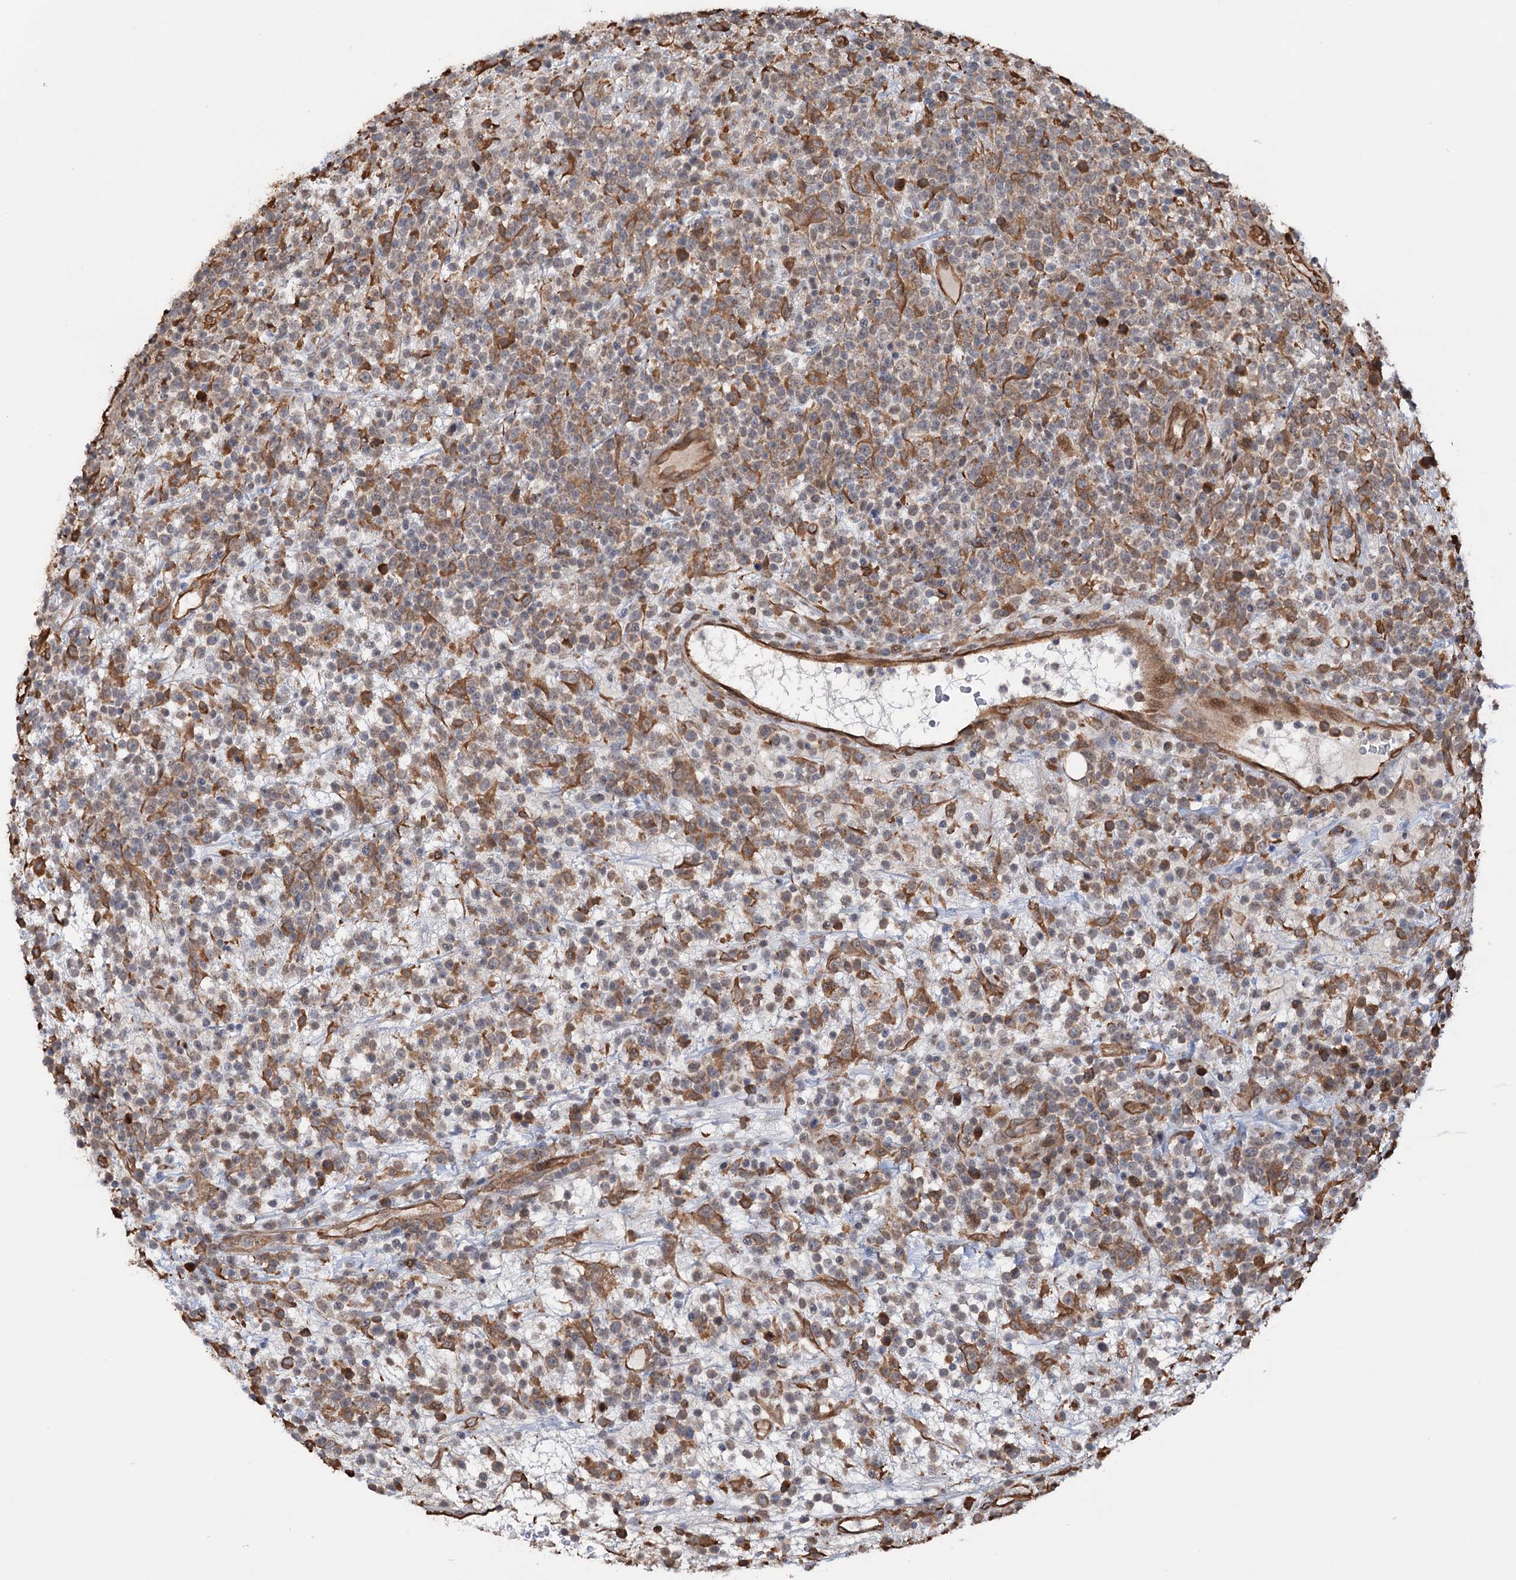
{"staining": {"intensity": "moderate", "quantity": "25%-75%", "location": "cytoplasmic/membranous"}, "tissue": "lymphoma", "cell_type": "Tumor cells", "image_type": "cancer", "snomed": [{"axis": "morphology", "description": "Malignant lymphoma, non-Hodgkin's type, High grade"}, {"axis": "topography", "description": "Colon"}], "caption": "This image exhibits high-grade malignant lymphoma, non-Hodgkin's type stained with immunohistochemistry to label a protein in brown. The cytoplasmic/membranous of tumor cells show moderate positivity for the protein. Nuclei are counter-stained blue.", "gene": "NCAPD2", "patient": {"sex": "female", "age": 53}}